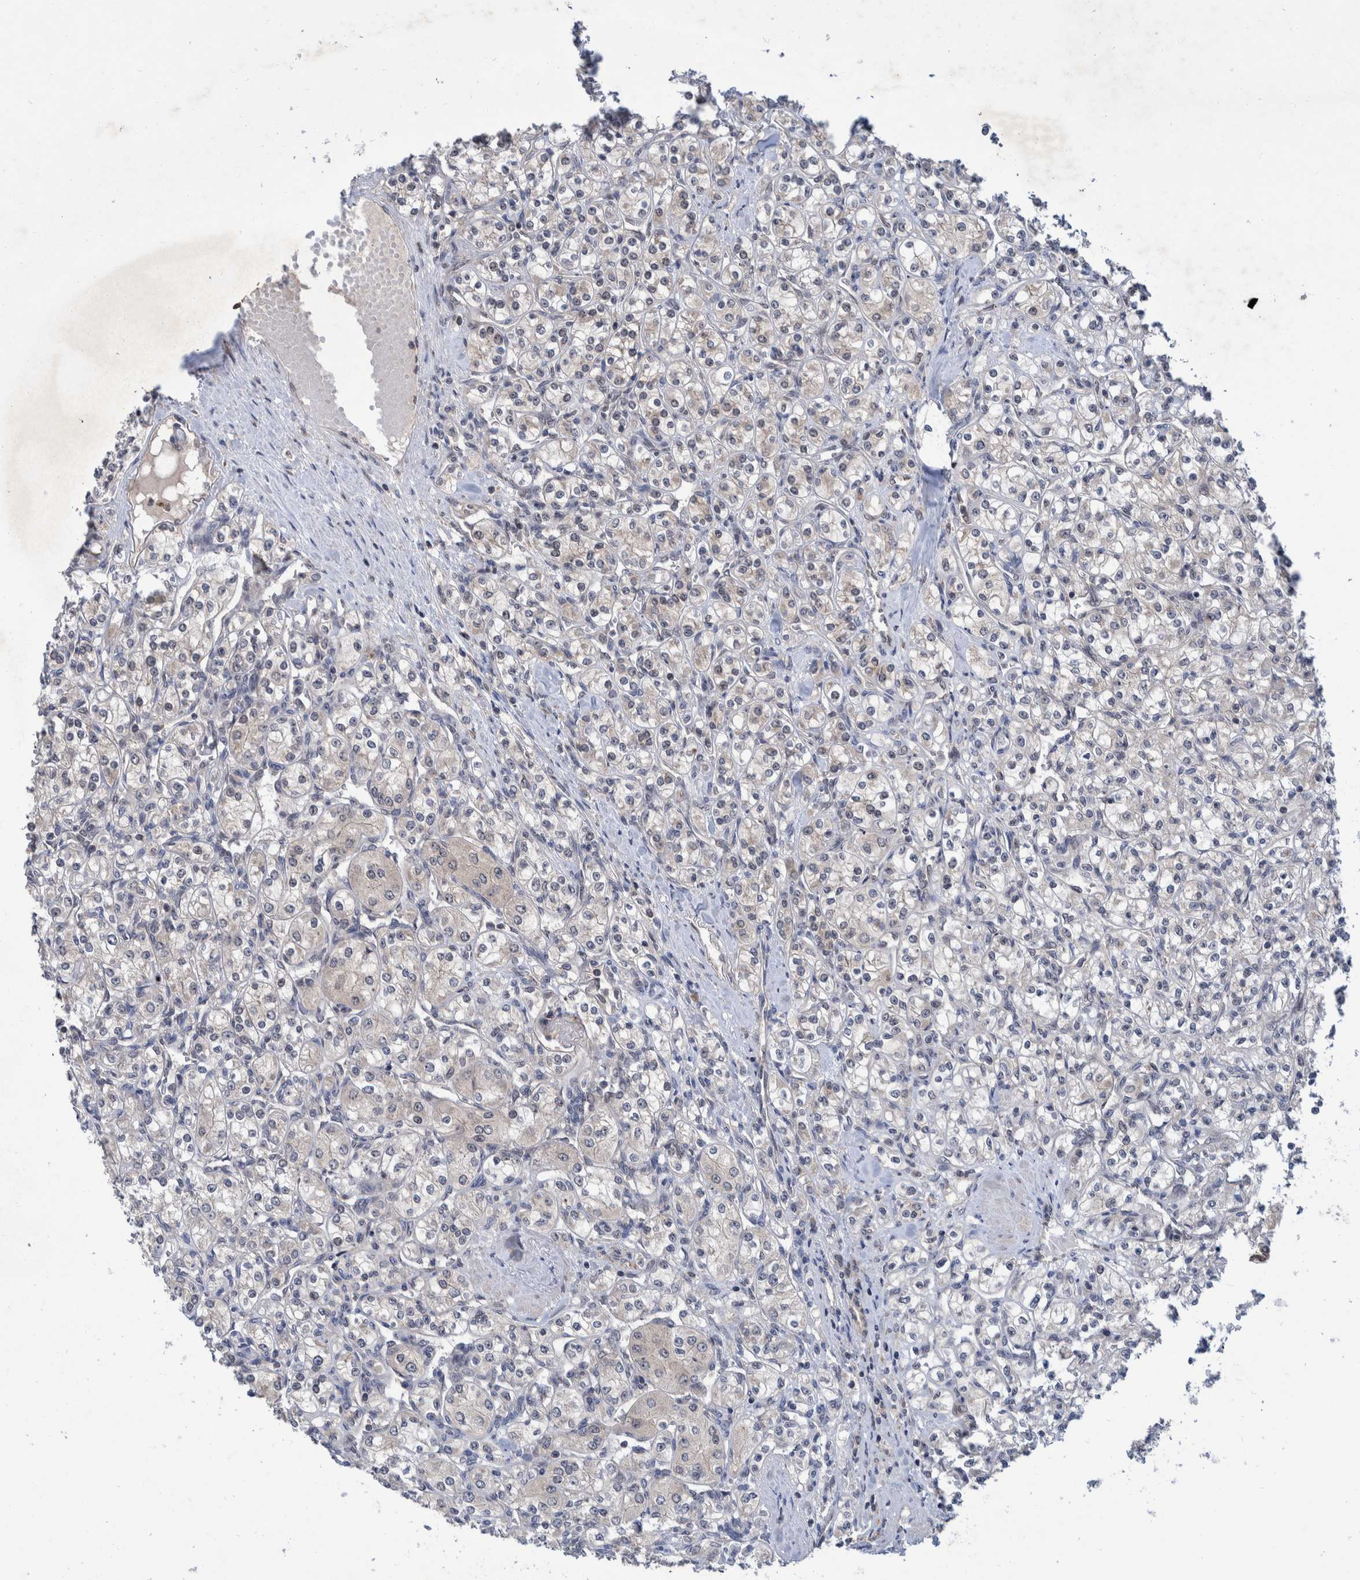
{"staining": {"intensity": "negative", "quantity": "none", "location": "none"}, "tissue": "renal cancer", "cell_type": "Tumor cells", "image_type": "cancer", "snomed": [{"axis": "morphology", "description": "Adenocarcinoma, NOS"}, {"axis": "topography", "description": "Kidney"}], "caption": "Protein analysis of adenocarcinoma (renal) reveals no significant staining in tumor cells.", "gene": "PLPBP", "patient": {"sex": "male", "age": 77}}